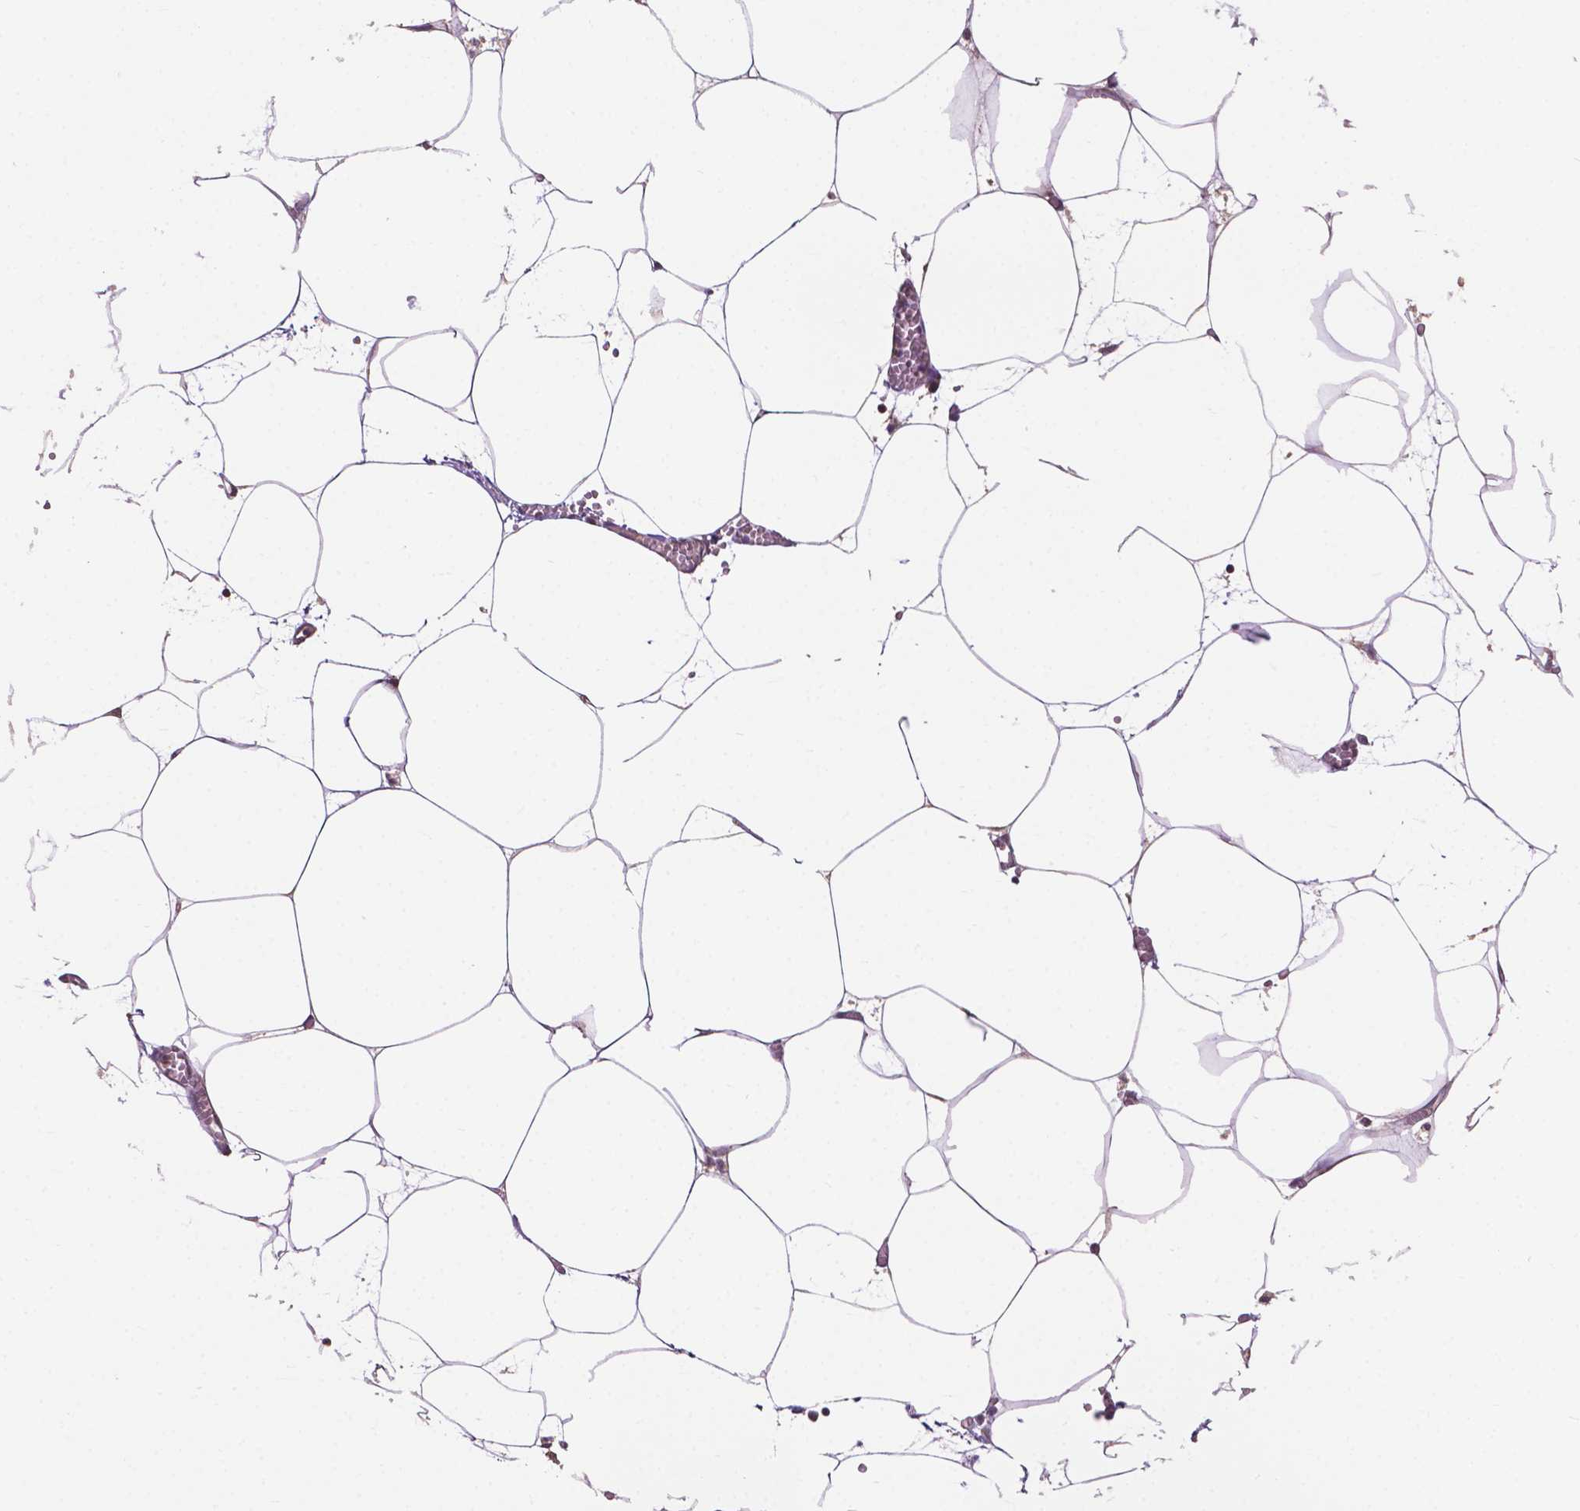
{"staining": {"intensity": "negative", "quantity": "none", "location": "none"}, "tissue": "adipose tissue", "cell_type": "Adipocytes", "image_type": "normal", "snomed": [{"axis": "morphology", "description": "Normal tissue, NOS"}, {"axis": "topography", "description": "Adipose tissue"}, {"axis": "topography", "description": "Pancreas"}, {"axis": "topography", "description": "Peripheral nerve tissue"}], "caption": "Immunohistochemical staining of benign human adipose tissue shows no significant expression in adipocytes.", "gene": "CLDN17", "patient": {"sex": "female", "age": 58}}